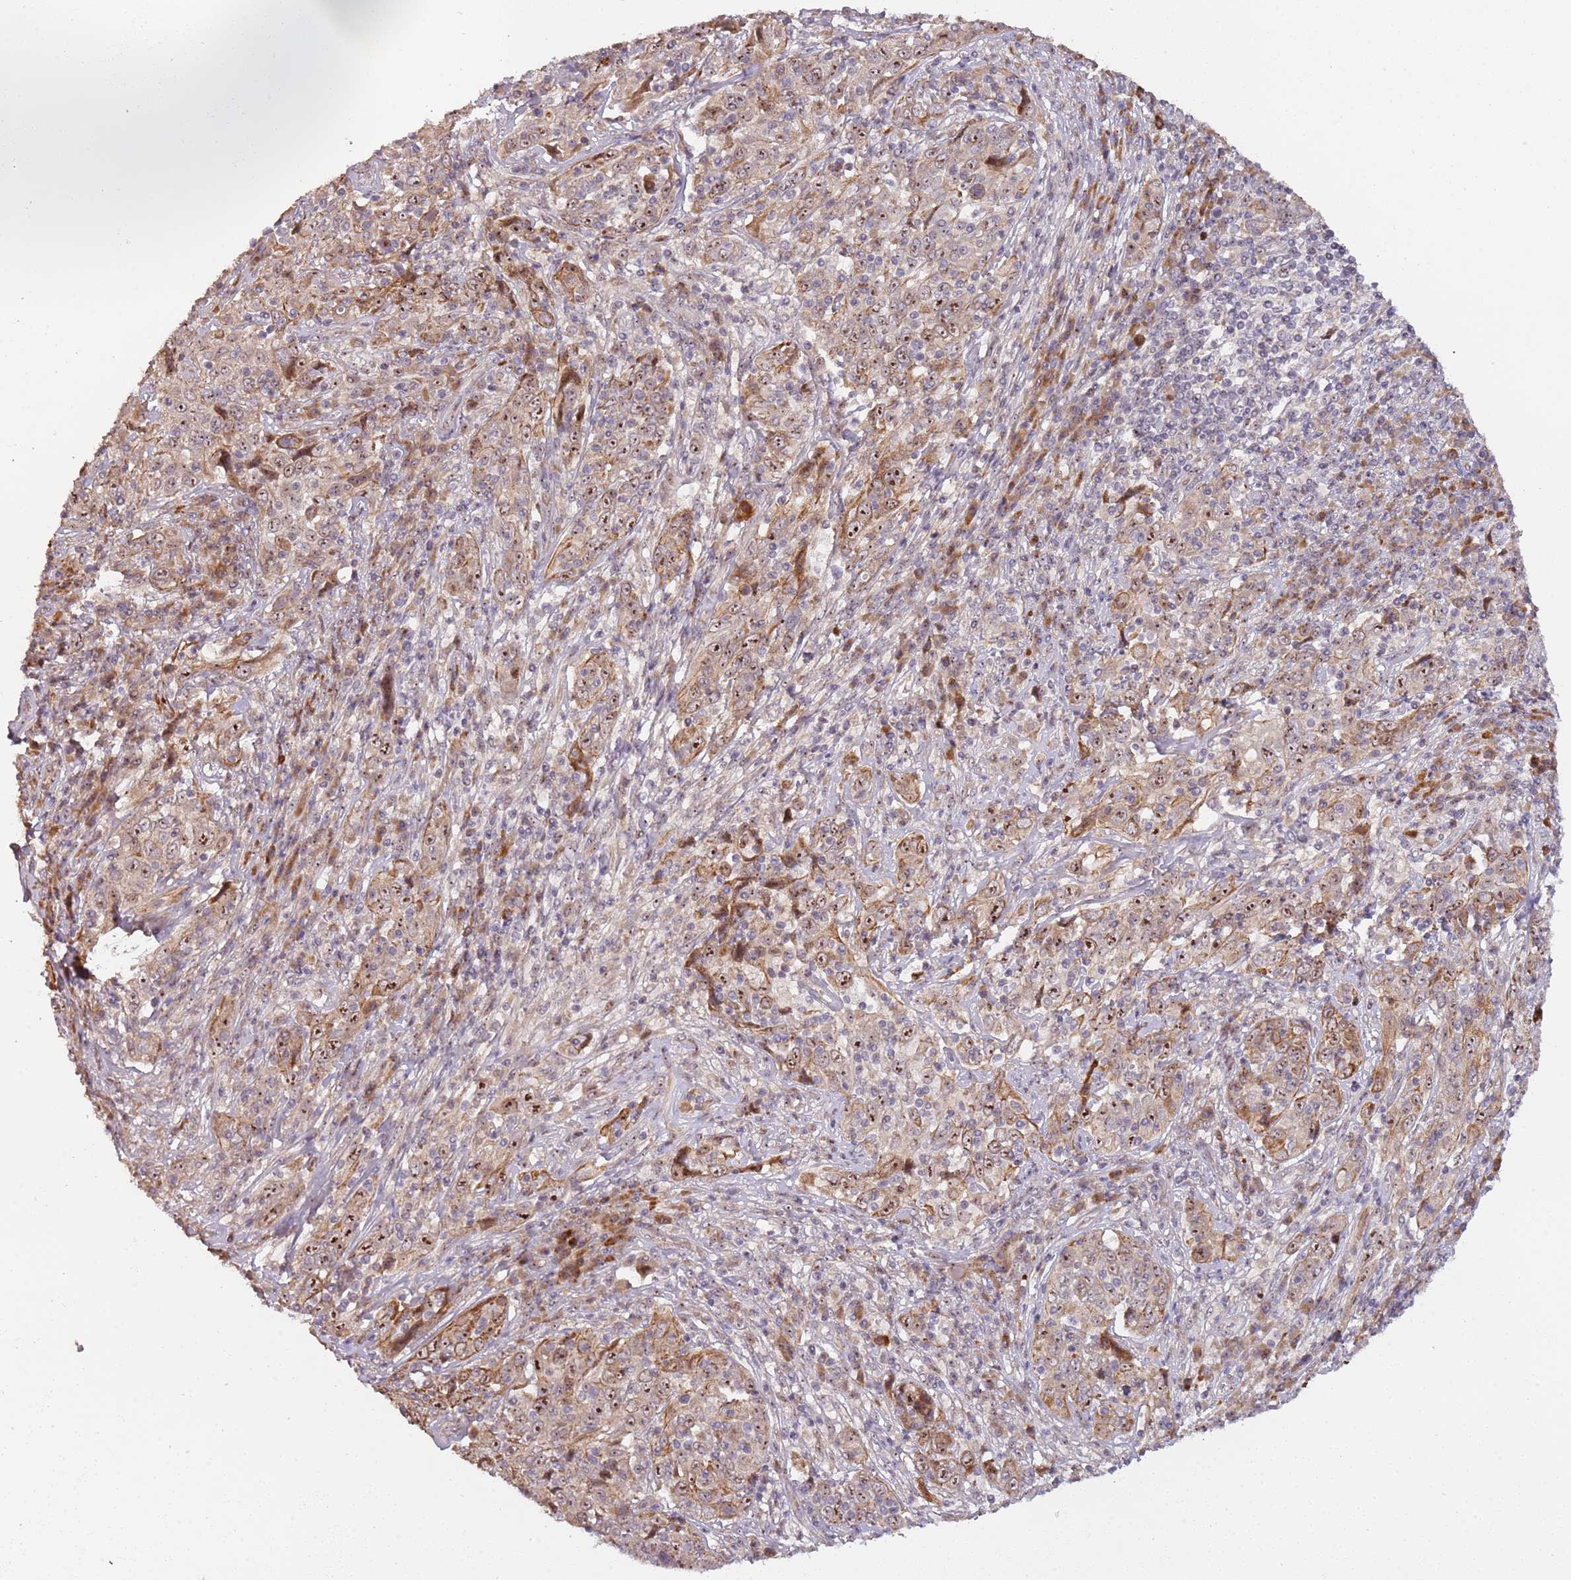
{"staining": {"intensity": "moderate", "quantity": ">75%", "location": "cytoplasmic/membranous,nuclear"}, "tissue": "cervical cancer", "cell_type": "Tumor cells", "image_type": "cancer", "snomed": [{"axis": "morphology", "description": "Squamous cell carcinoma, NOS"}, {"axis": "topography", "description": "Cervix"}], "caption": "IHC staining of cervical cancer, which demonstrates medium levels of moderate cytoplasmic/membranous and nuclear staining in about >75% of tumor cells indicating moderate cytoplasmic/membranous and nuclear protein expression. The staining was performed using DAB (brown) for protein detection and nuclei were counterstained in hematoxylin (blue).", "gene": "UCMA", "patient": {"sex": "female", "age": 46}}